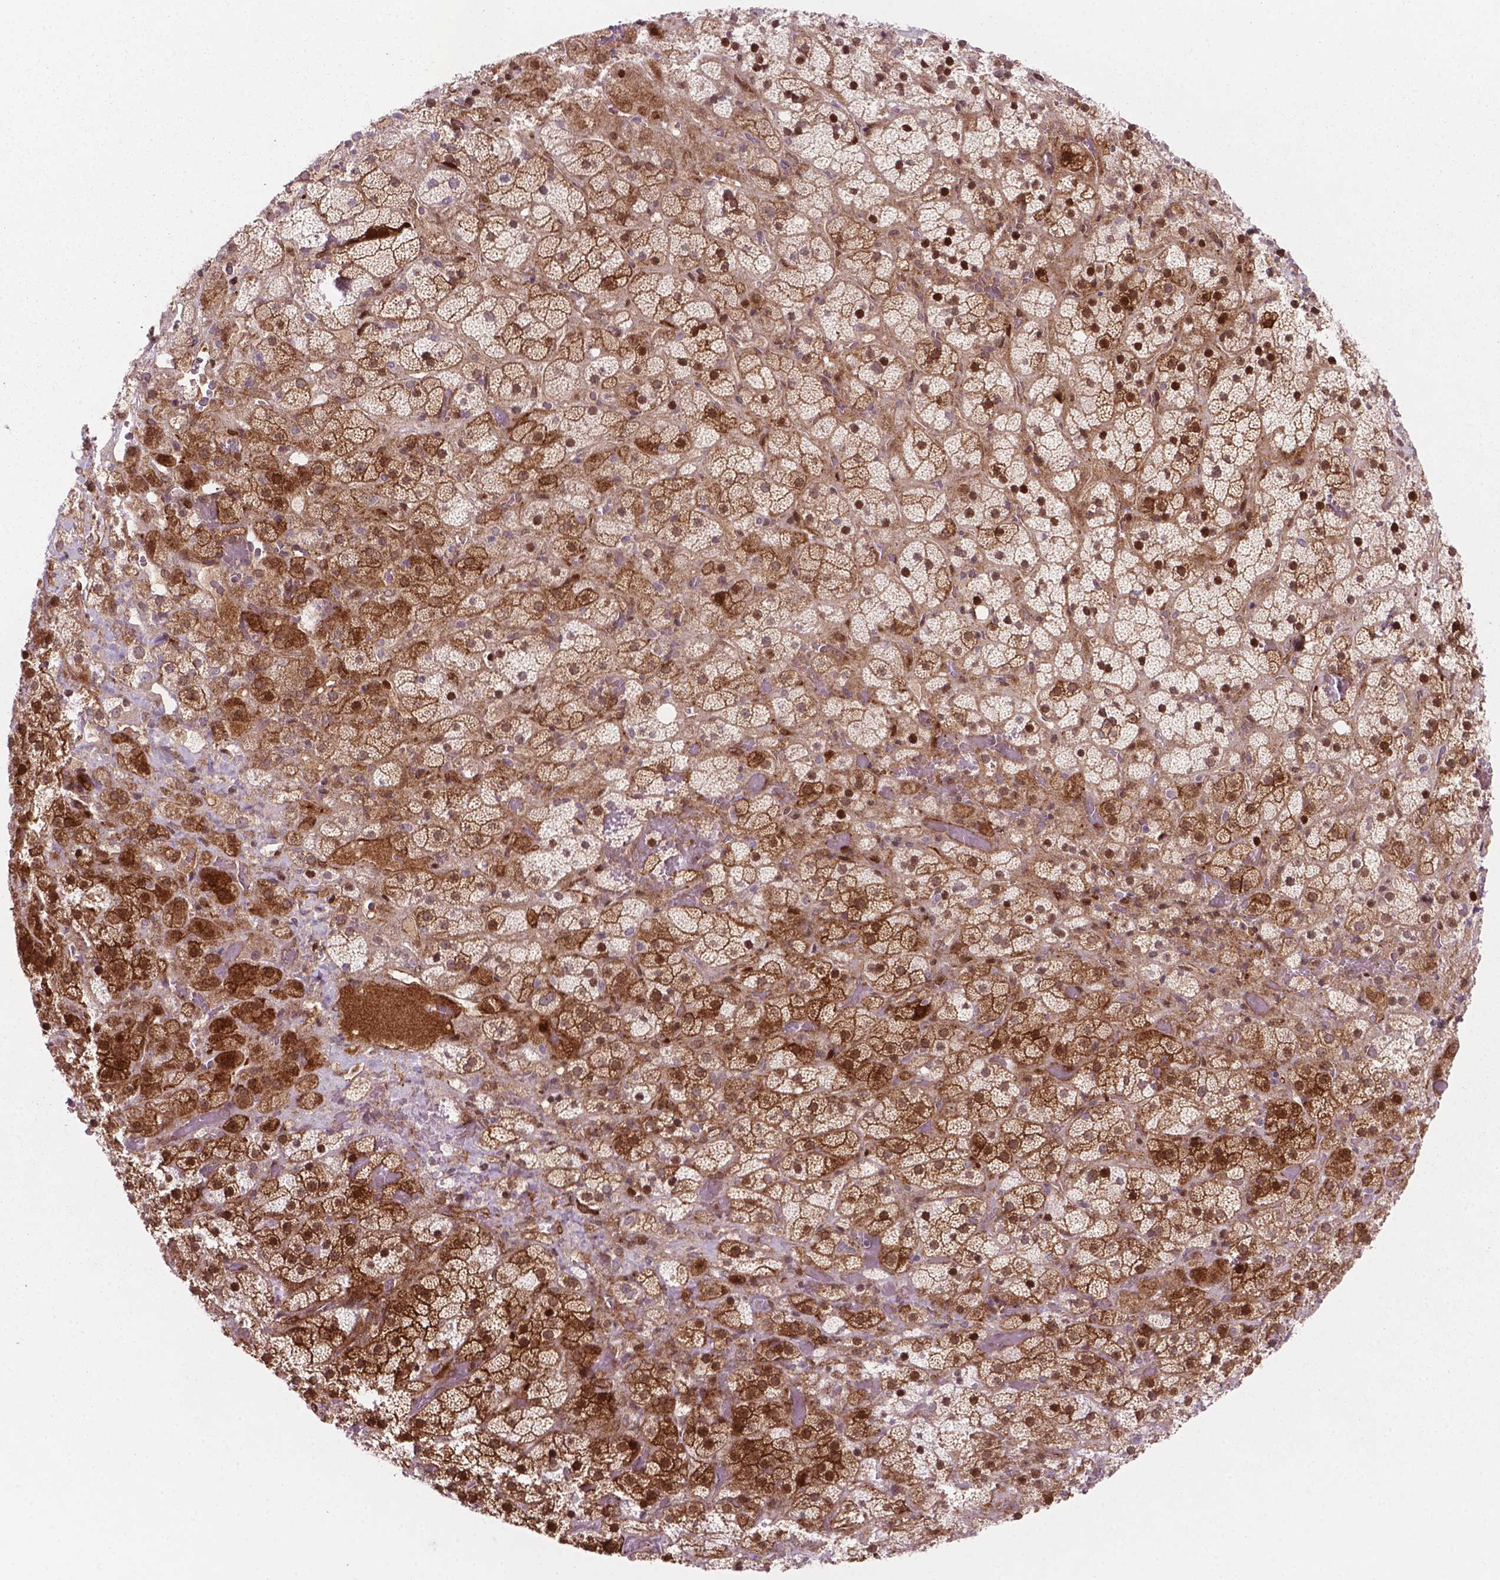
{"staining": {"intensity": "strong", "quantity": ">75%", "location": "cytoplasmic/membranous,nuclear"}, "tissue": "adrenal gland", "cell_type": "Glandular cells", "image_type": "normal", "snomed": [{"axis": "morphology", "description": "Normal tissue, NOS"}, {"axis": "topography", "description": "Adrenal gland"}], "caption": "Adrenal gland stained with DAB IHC reveals high levels of strong cytoplasmic/membranous,nuclear staining in about >75% of glandular cells.", "gene": "LDHA", "patient": {"sex": "male", "age": 57}}